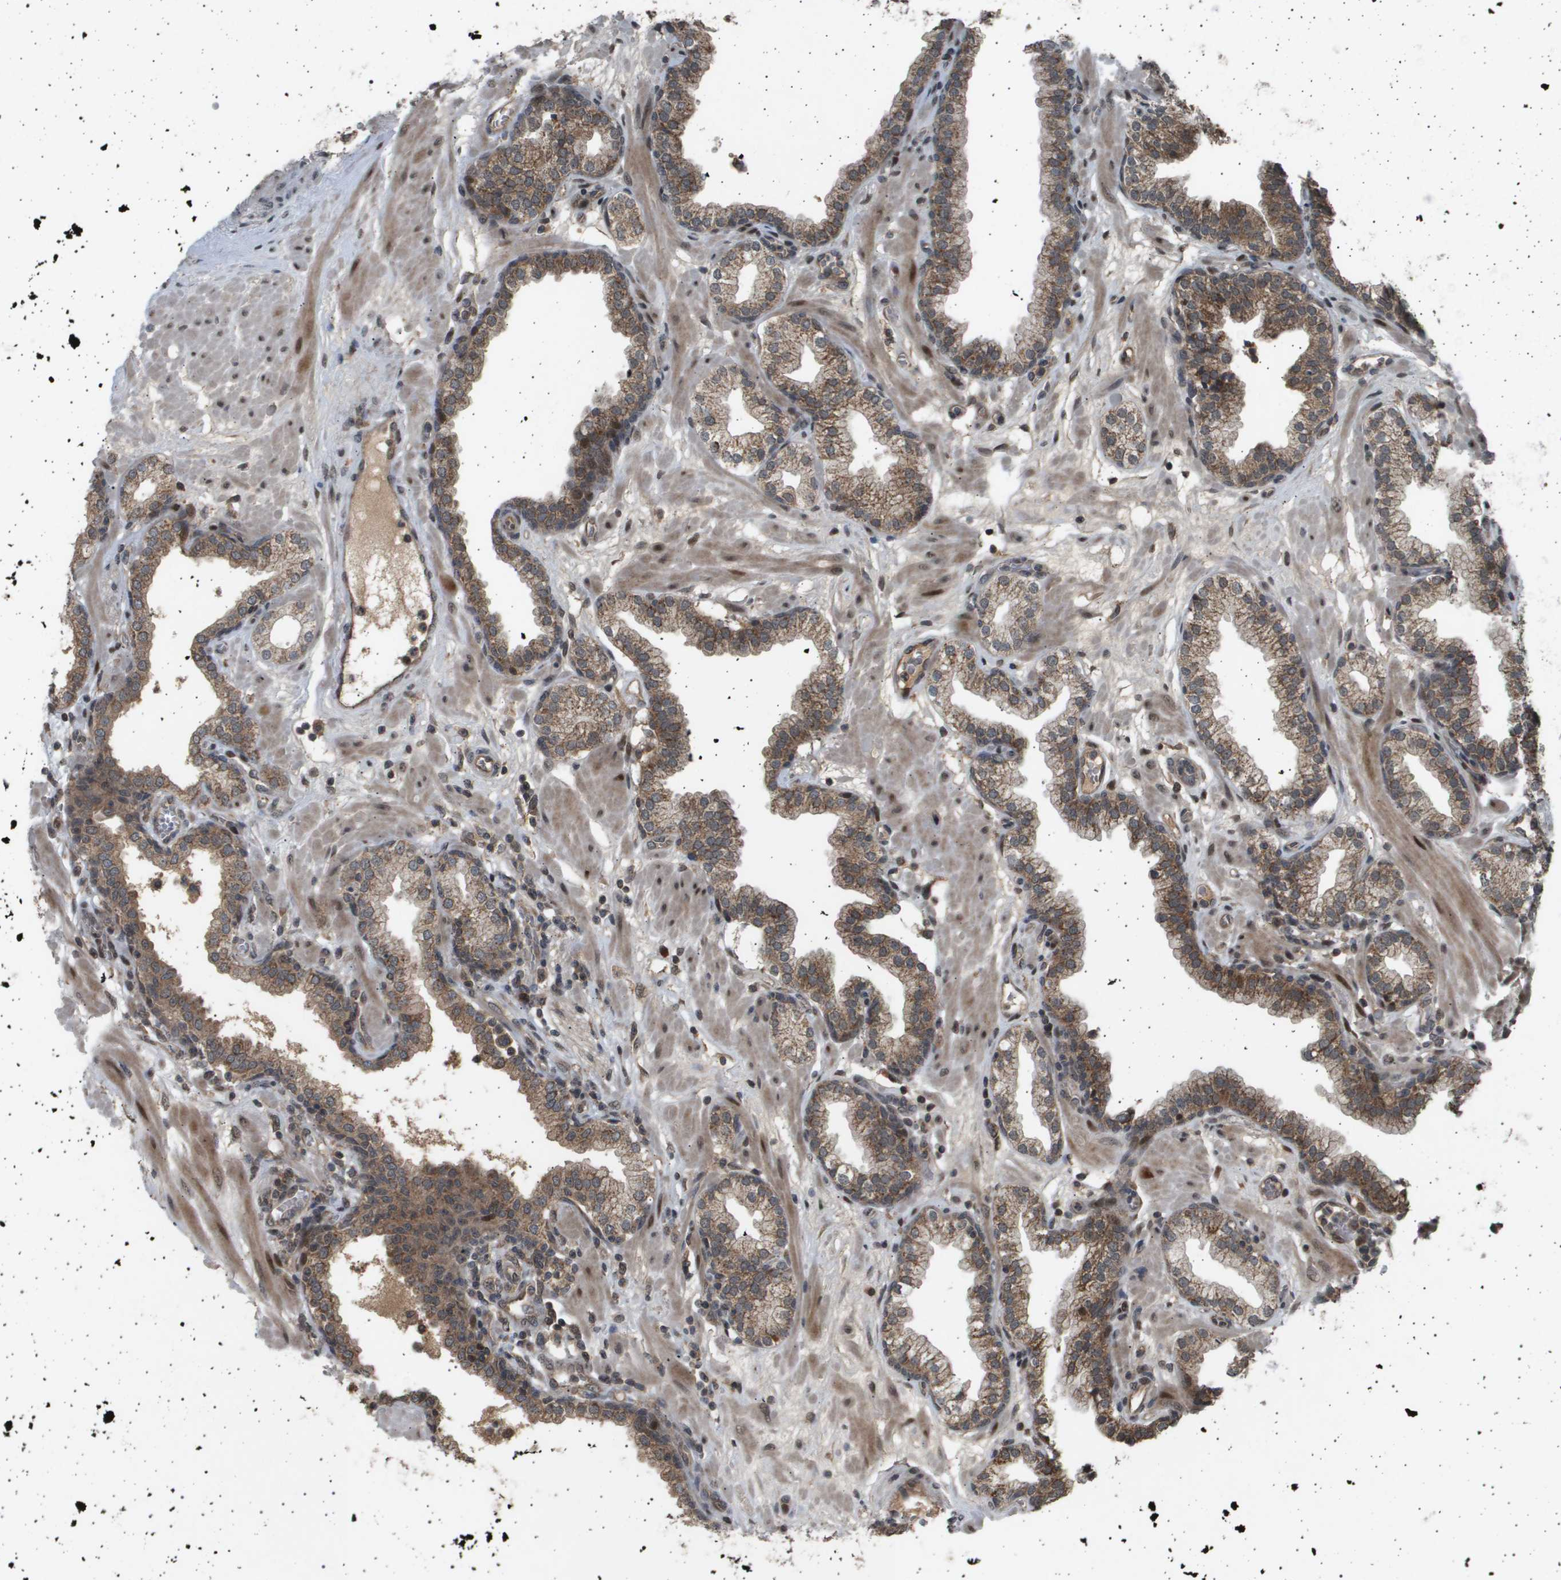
{"staining": {"intensity": "moderate", "quantity": ">75%", "location": "cytoplasmic/membranous"}, "tissue": "prostate", "cell_type": "Glandular cells", "image_type": "normal", "snomed": [{"axis": "morphology", "description": "Normal tissue, NOS"}, {"axis": "morphology", "description": "Urothelial carcinoma, Low grade"}, {"axis": "topography", "description": "Urinary bladder"}, {"axis": "topography", "description": "Prostate"}], "caption": "IHC (DAB (3,3'-diaminobenzidine)) staining of benign human prostate demonstrates moderate cytoplasmic/membranous protein expression in approximately >75% of glandular cells. (DAB IHC with brightfield microscopy, high magnification).", "gene": "TNRC6A", "patient": {"sex": "male", "age": 60}}